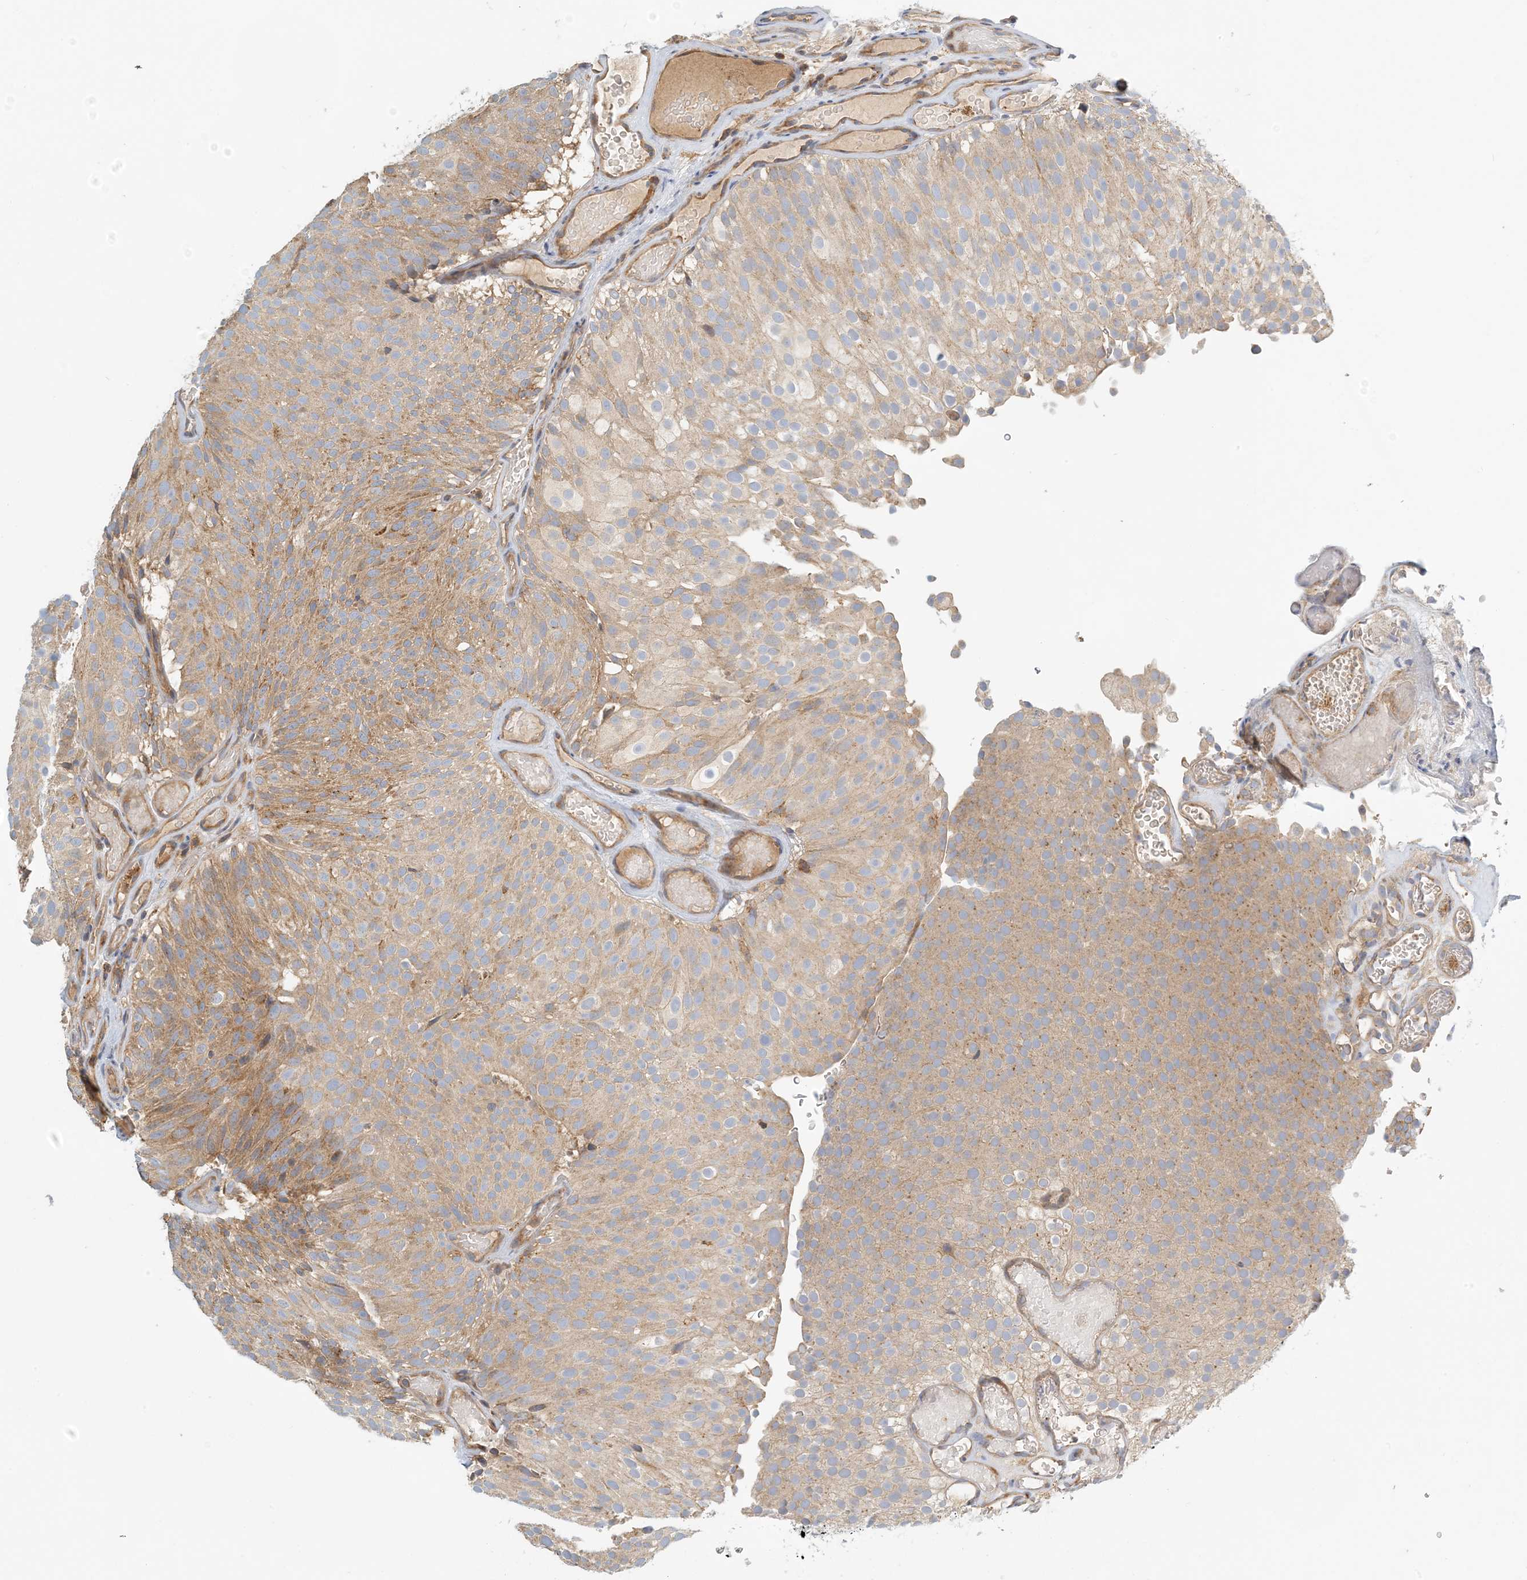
{"staining": {"intensity": "moderate", "quantity": ">75%", "location": "cytoplasmic/membranous"}, "tissue": "urothelial cancer", "cell_type": "Tumor cells", "image_type": "cancer", "snomed": [{"axis": "morphology", "description": "Urothelial carcinoma, Low grade"}, {"axis": "topography", "description": "Urinary bladder"}], "caption": "Urothelial cancer stained with IHC shows moderate cytoplasmic/membranous staining in approximately >75% of tumor cells.", "gene": "COLEC11", "patient": {"sex": "male", "age": 78}}